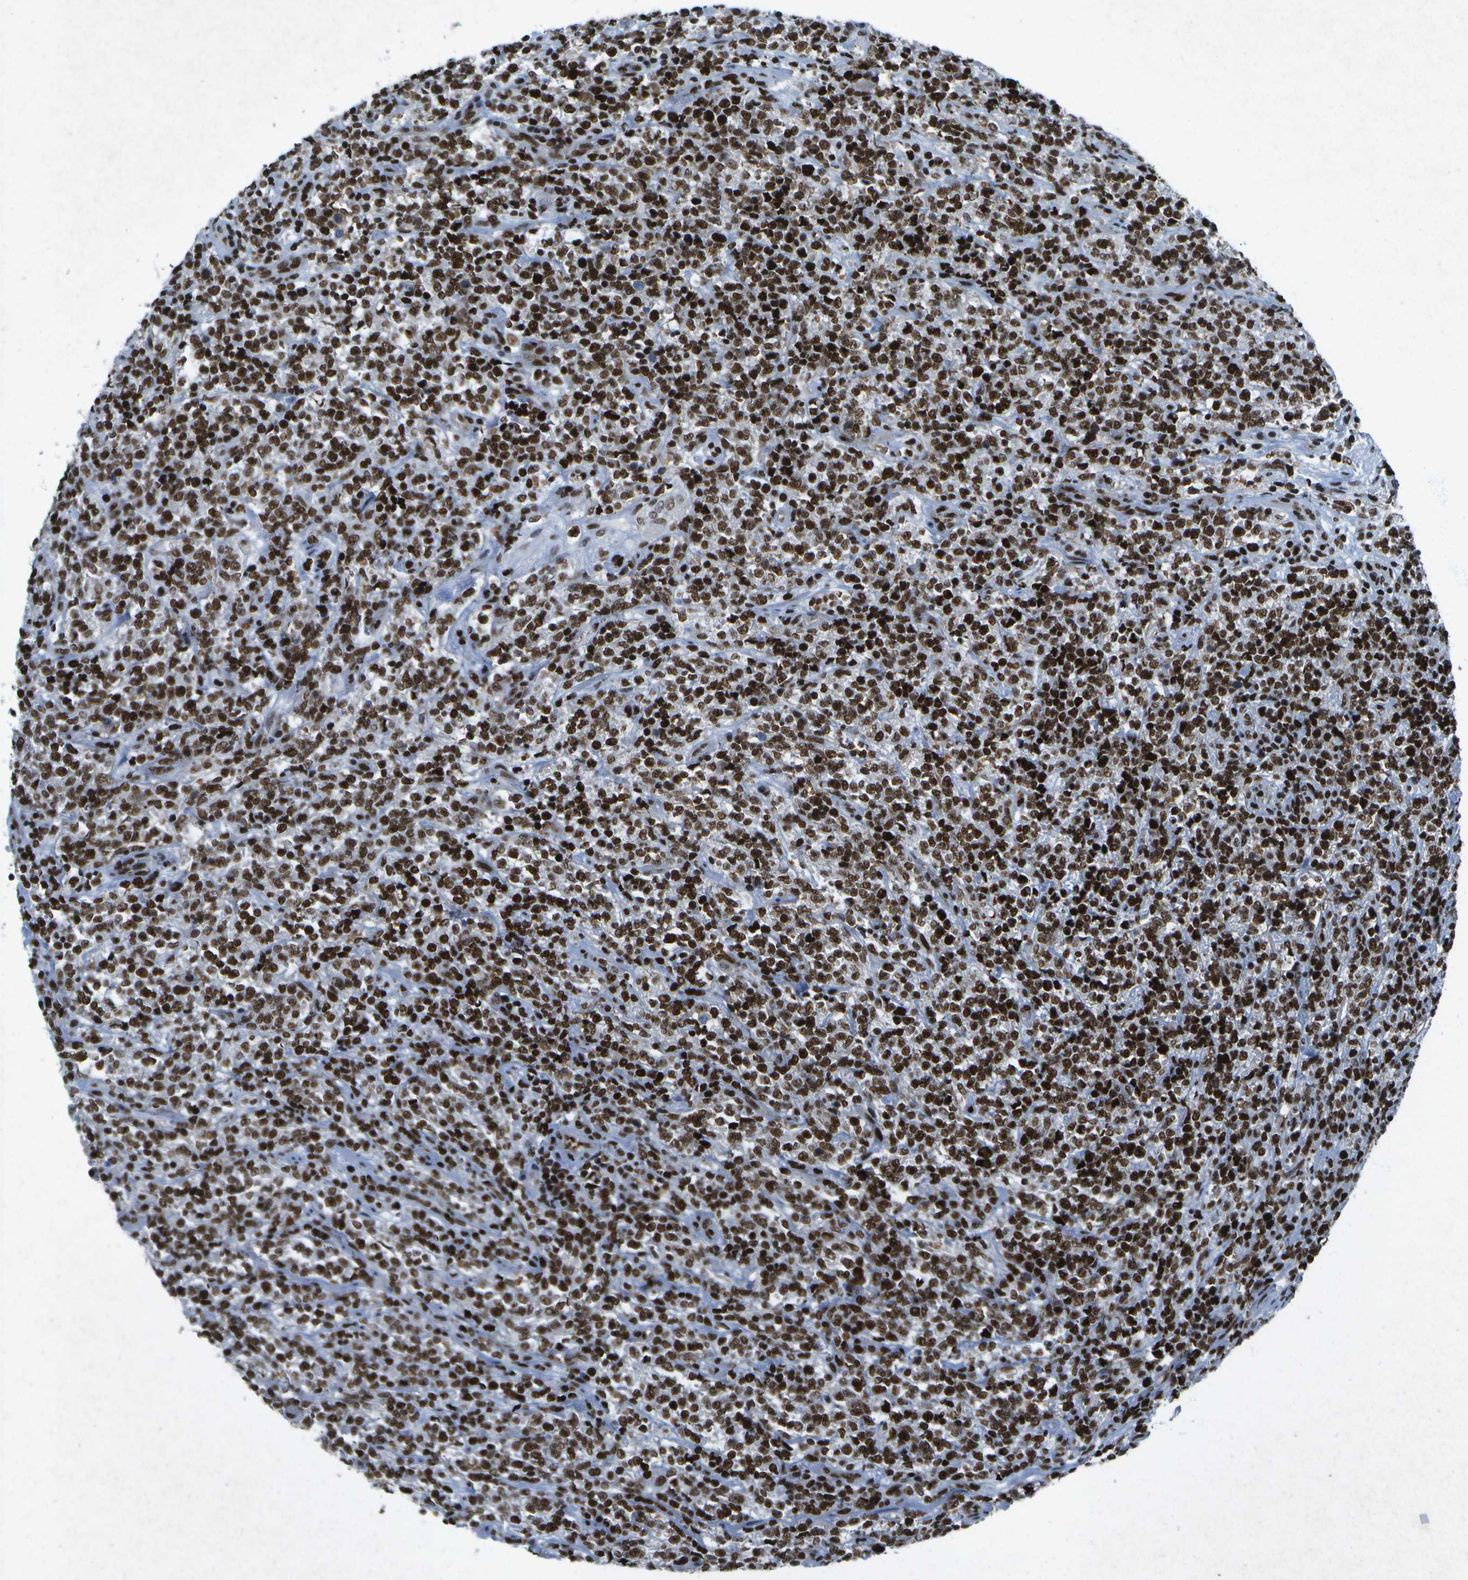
{"staining": {"intensity": "strong", "quantity": ">75%", "location": "nuclear"}, "tissue": "lymphoma", "cell_type": "Tumor cells", "image_type": "cancer", "snomed": [{"axis": "morphology", "description": "Malignant lymphoma, non-Hodgkin's type, High grade"}, {"axis": "topography", "description": "Soft tissue"}], "caption": "Malignant lymphoma, non-Hodgkin's type (high-grade) stained with a brown dye reveals strong nuclear positive expression in about >75% of tumor cells.", "gene": "MTA2", "patient": {"sex": "male", "age": 18}}